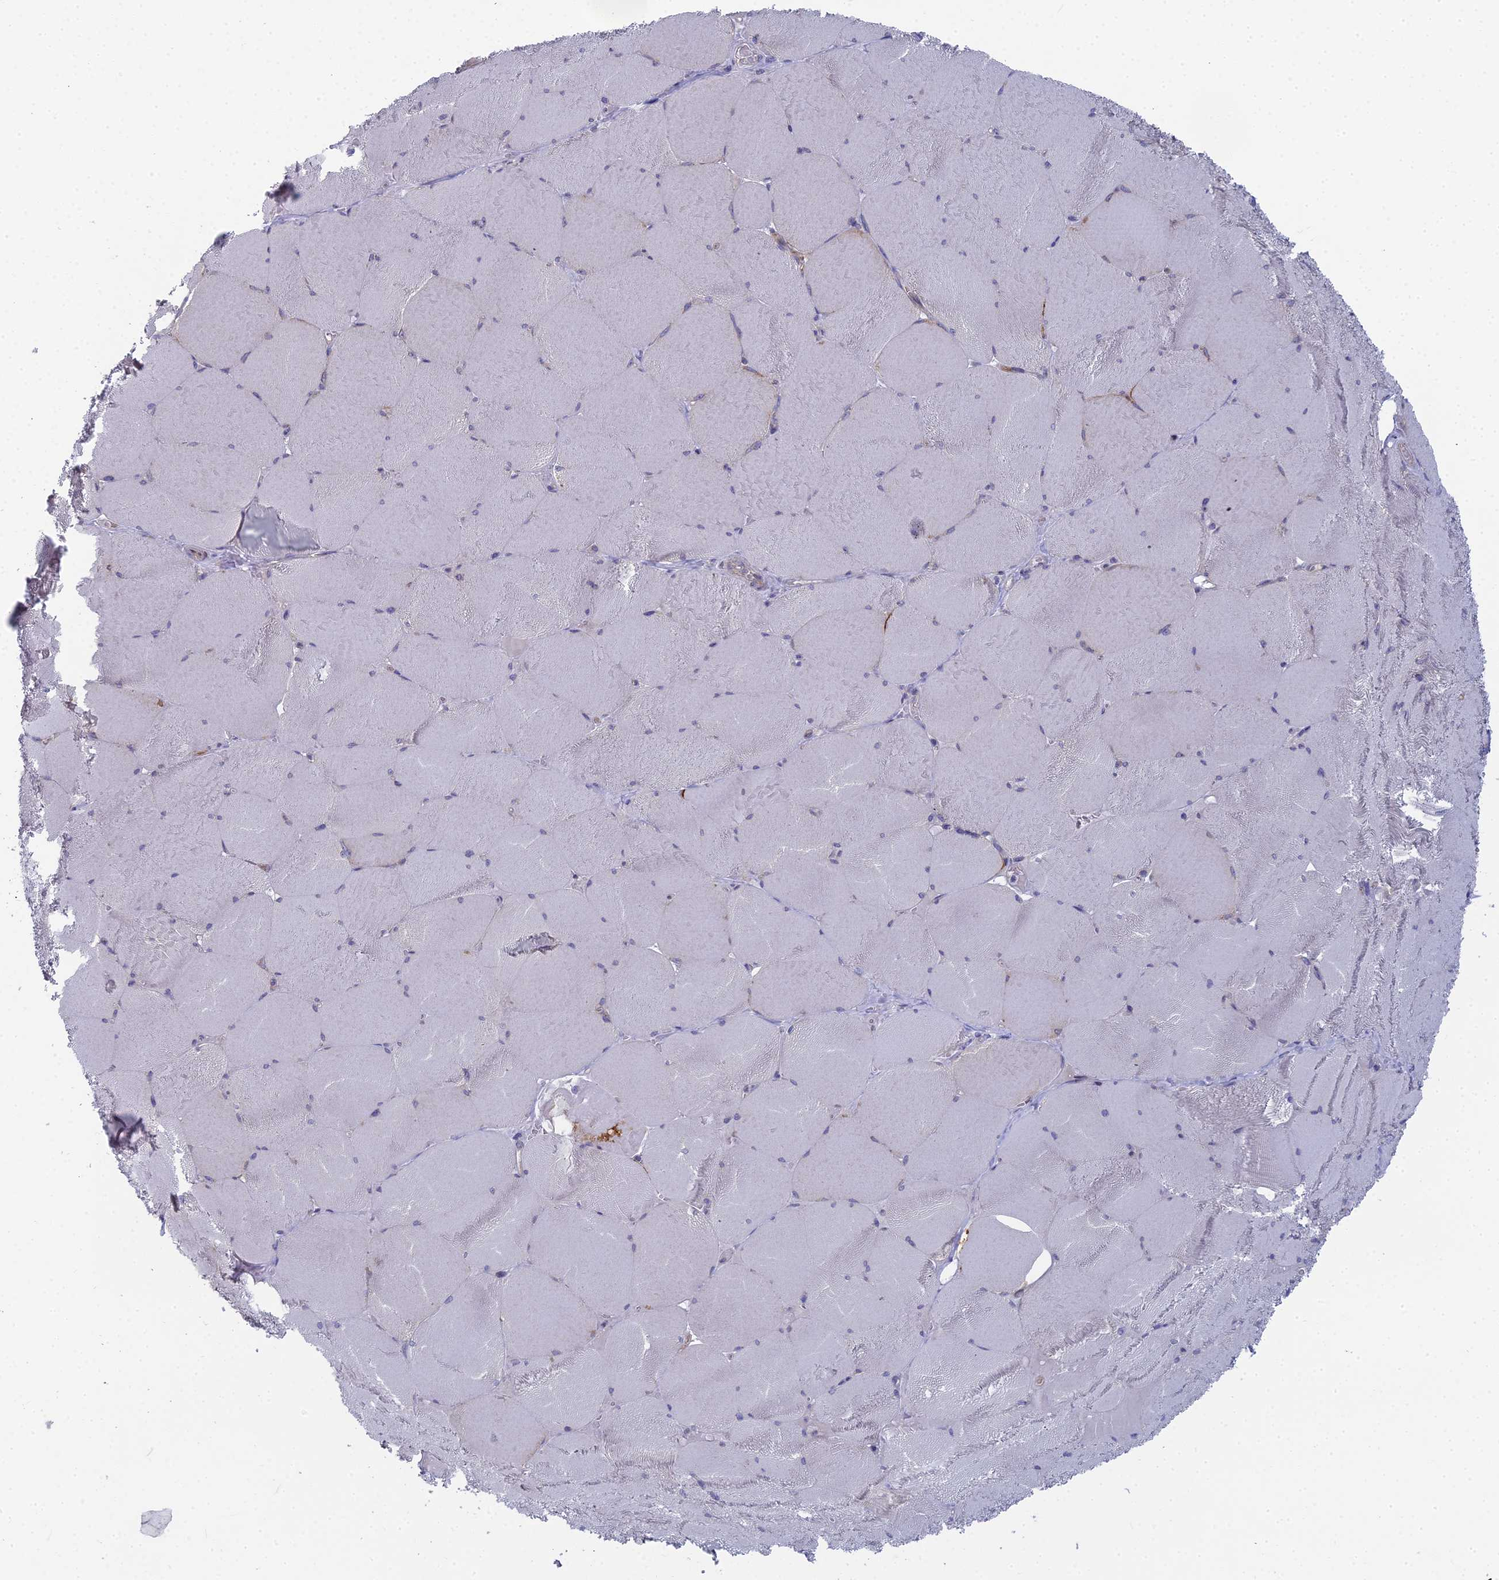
{"staining": {"intensity": "weak", "quantity": "<25%", "location": "cytoplasmic/membranous"}, "tissue": "skeletal muscle", "cell_type": "Myocytes", "image_type": "normal", "snomed": [{"axis": "morphology", "description": "Normal tissue, NOS"}, {"axis": "topography", "description": "Skeletal muscle"}, {"axis": "topography", "description": "Head-Neck"}], "caption": "Immunohistochemistry (IHC) of unremarkable skeletal muscle reveals no expression in myocytes. The staining was performed using DAB to visualize the protein expression in brown, while the nuclei were stained in blue with hematoxylin (Magnification: 20x).", "gene": "RDX", "patient": {"sex": "male", "age": 66}}